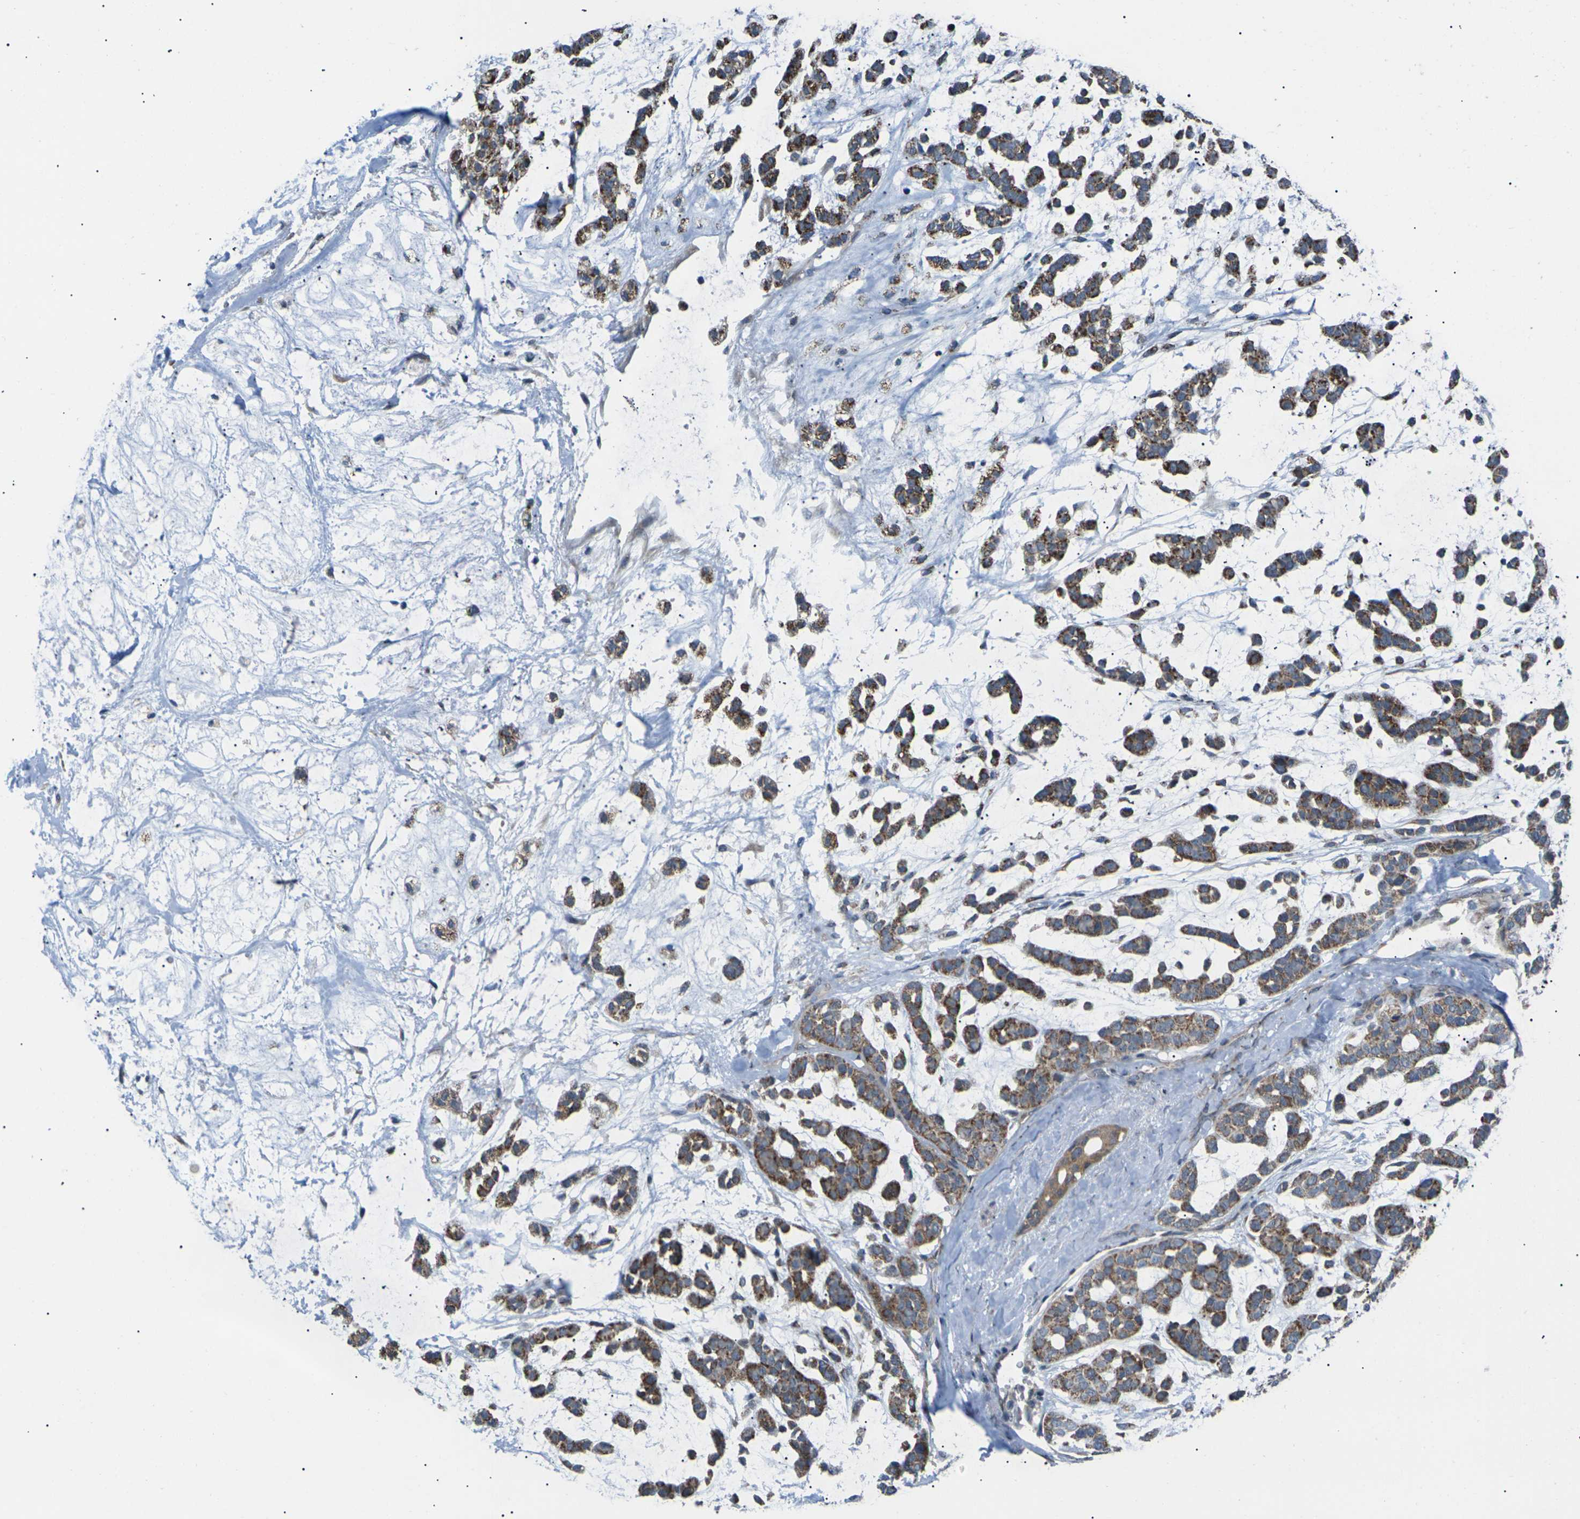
{"staining": {"intensity": "strong", "quantity": ">75%", "location": "cytoplasmic/membranous"}, "tissue": "head and neck cancer", "cell_type": "Tumor cells", "image_type": "cancer", "snomed": [{"axis": "morphology", "description": "Adenocarcinoma, NOS"}, {"axis": "morphology", "description": "Adenoma, NOS"}, {"axis": "topography", "description": "Head-Neck"}], "caption": "IHC photomicrograph of neoplastic tissue: adenoma (head and neck) stained using IHC demonstrates high levels of strong protein expression localized specifically in the cytoplasmic/membranous of tumor cells, appearing as a cytoplasmic/membranous brown color.", "gene": "RPS6KA3", "patient": {"sex": "female", "age": 55}}